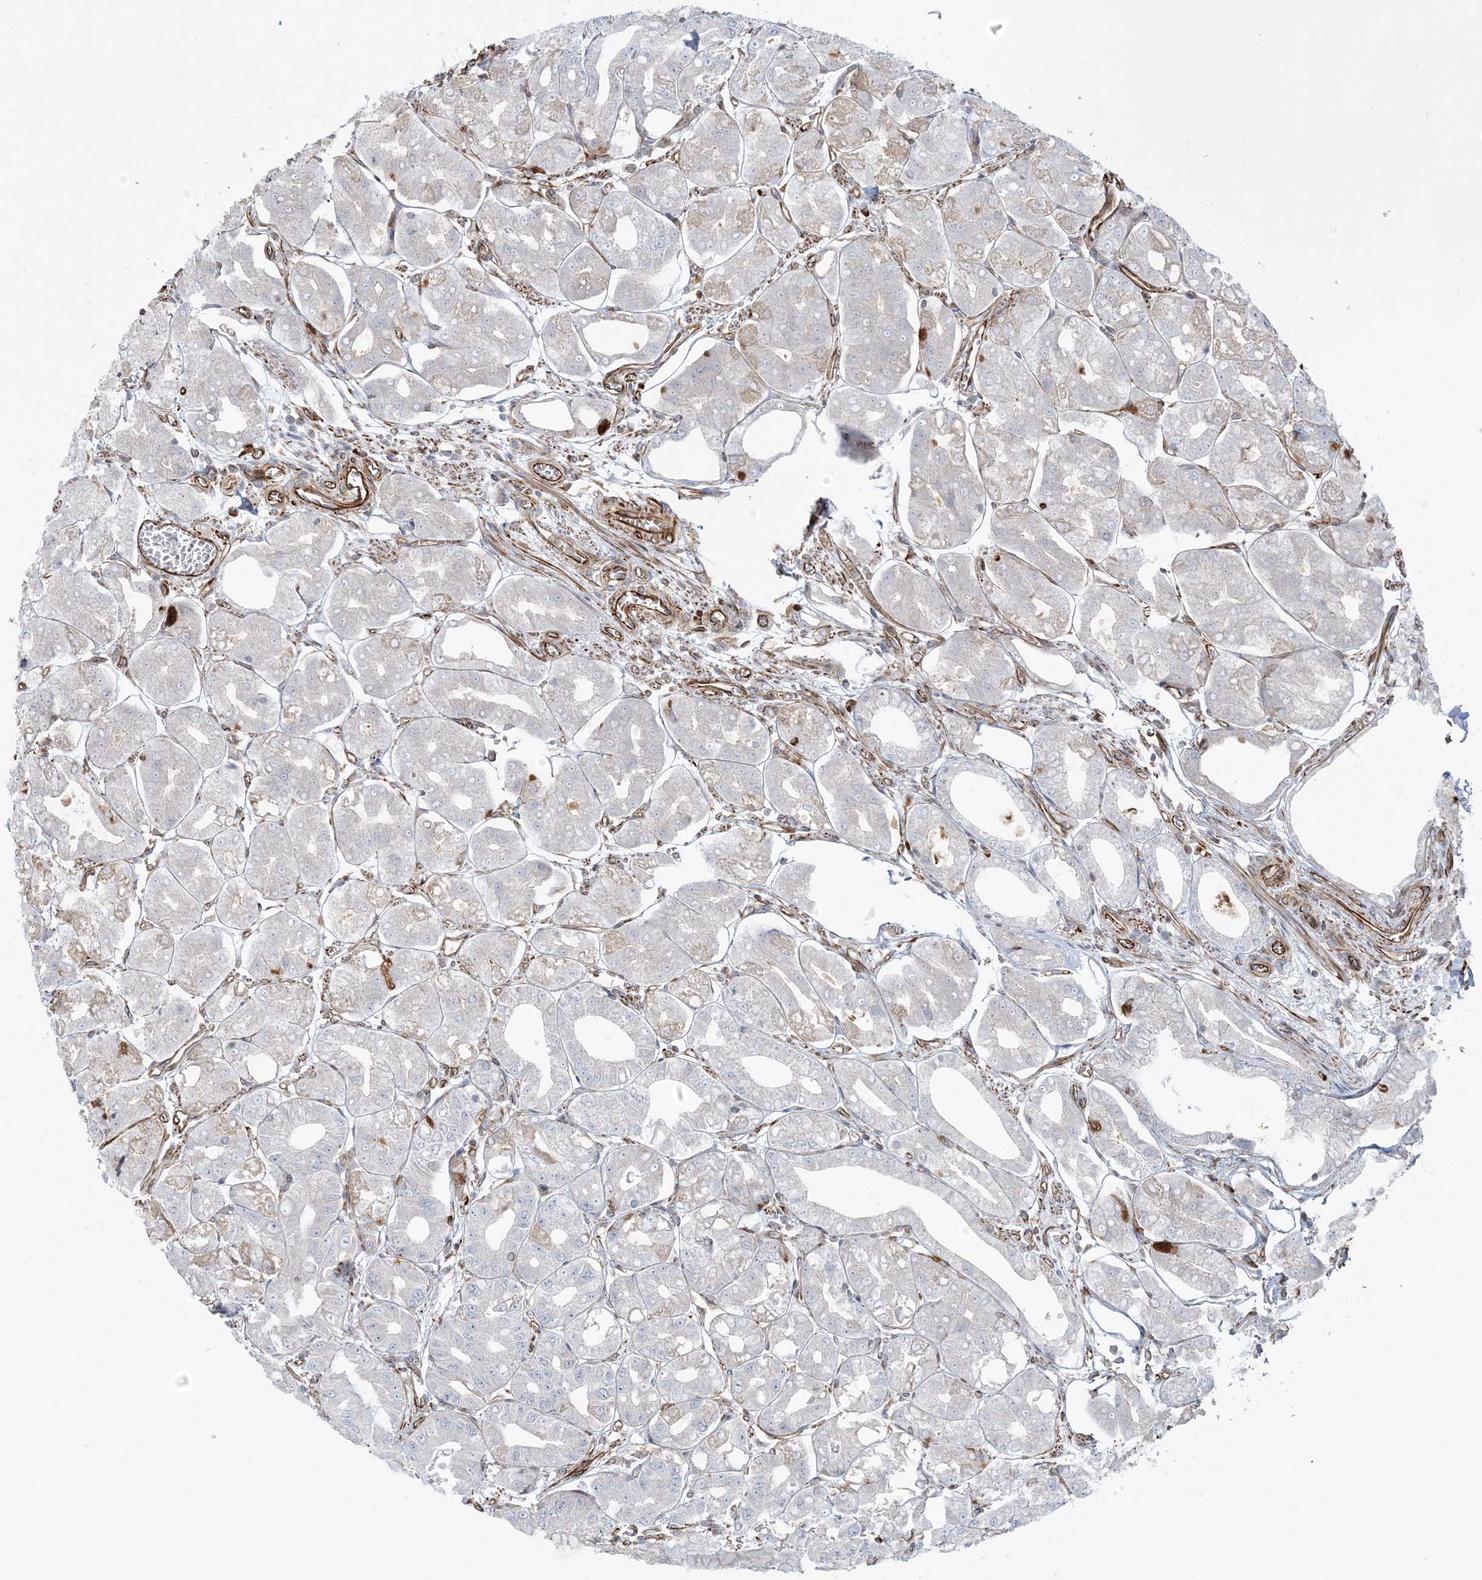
{"staining": {"intensity": "weak", "quantity": "25%-75%", "location": "cytoplasmic/membranous"}, "tissue": "stomach", "cell_type": "Glandular cells", "image_type": "normal", "snomed": [{"axis": "morphology", "description": "Normal tissue, NOS"}, {"axis": "topography", "description": "Stomach, lower"}], "caption": "Glandular cells demonstrate low levels of weak cytoplasmic/membranous staining in approximately 25%-75% of cells in unremarkable human stomach.", "gene": "SCLT1", "patient": {"sex": "male", "age": 71}}